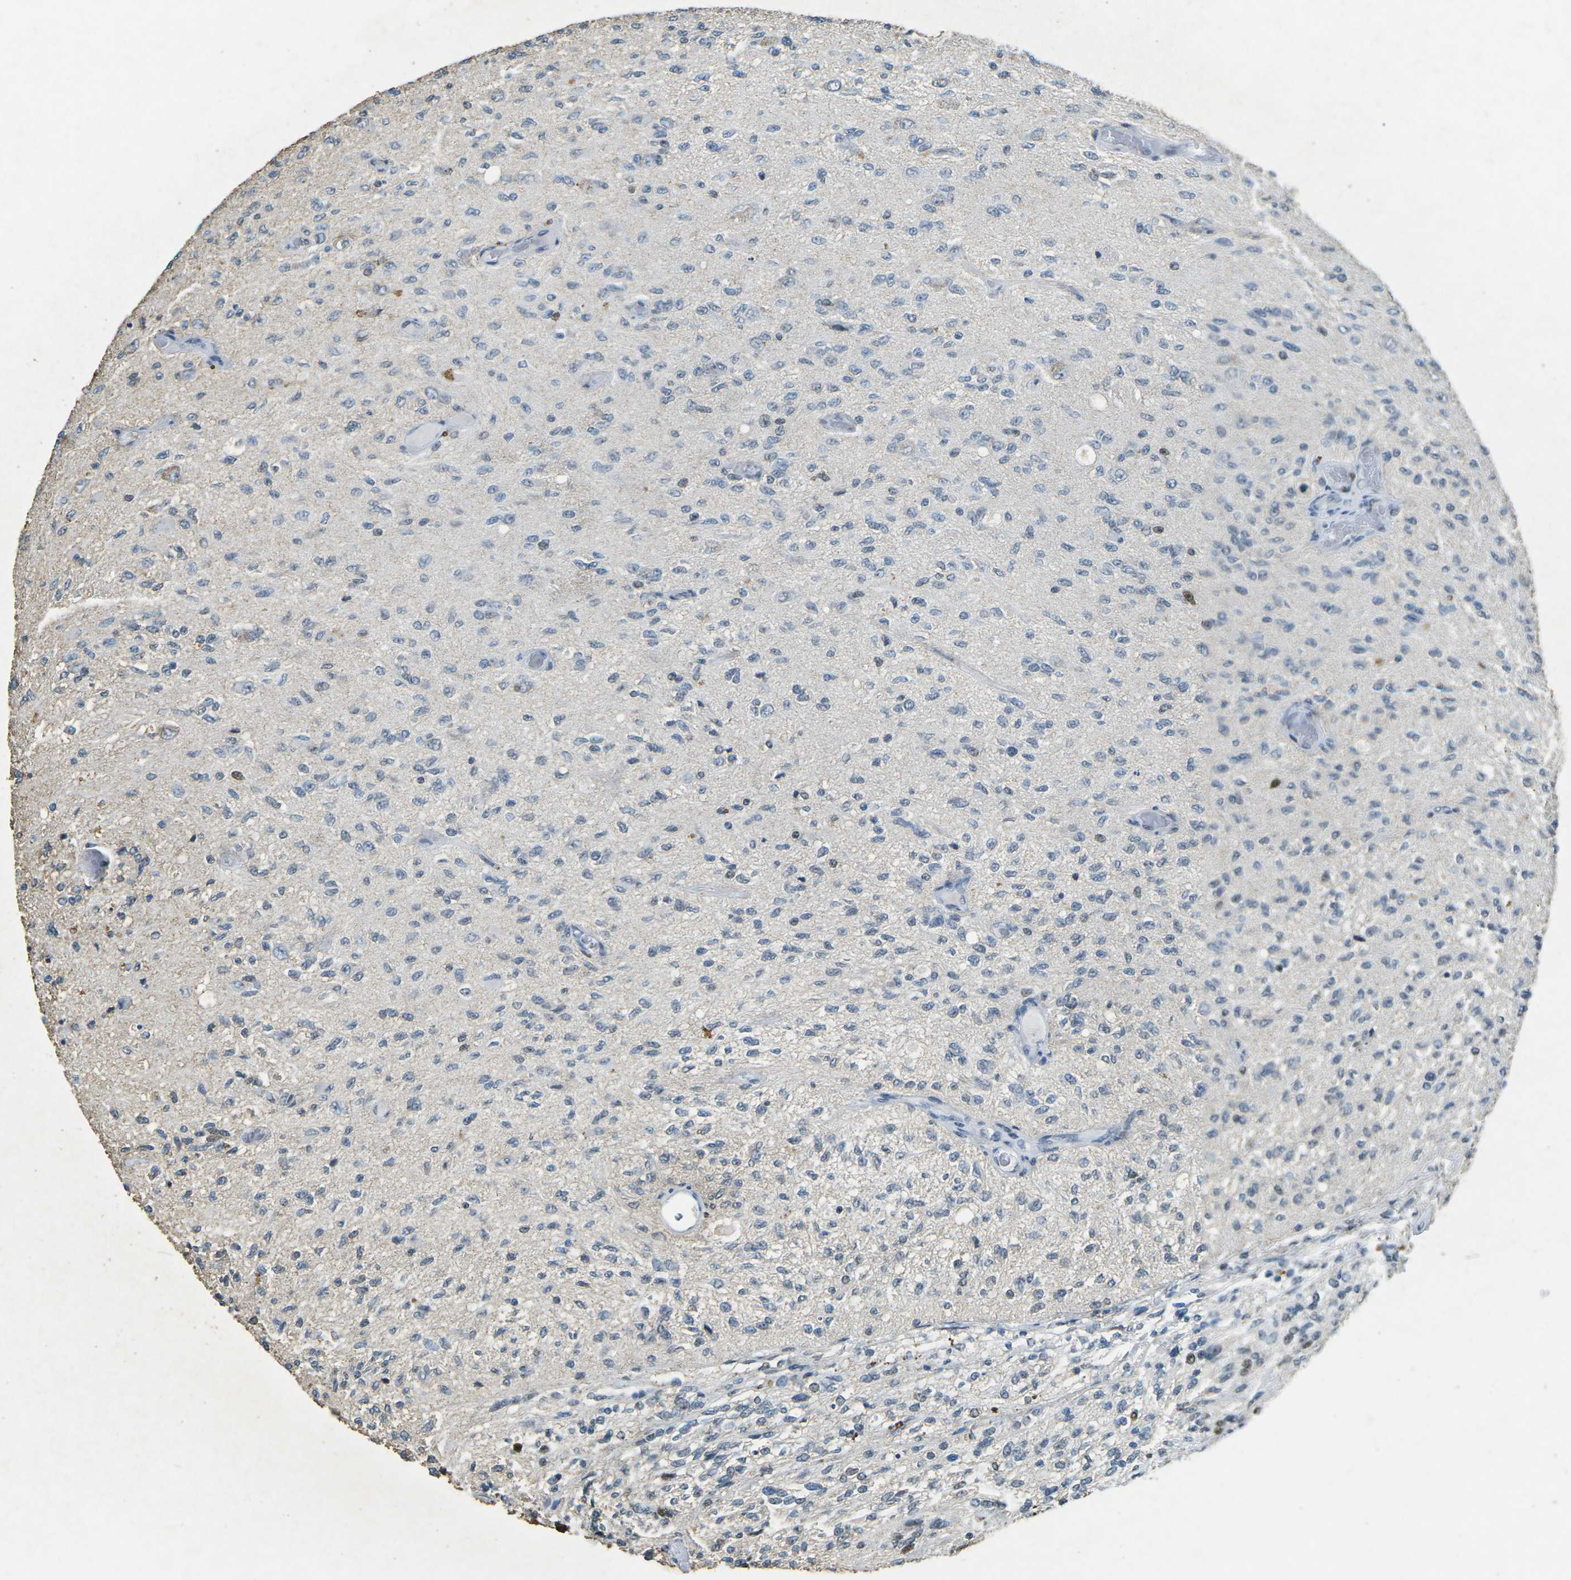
{"staining": {"intensity": "moderate", "quantity": "25%-75%", "location": "nuclear"}, "tissue": "glioma", "cell_type": "Tumor cells", "image_type": "cancer", "snomed": [{"axis": "morphology", "description": "Normal tissue, NOS"}, {"axis": "morphology", "description": "Glioma, malignant, High grade"}, {"axis": "topography", "description": "Cerebral cortex"}], "caption": "A histopathology image of high-grade glioma (malignant) stained for a protein demonstrates moderate nuclear brown staining in tumor cells.", "gene": "RB1", "patient": {"sex": "male", "age": 77}}